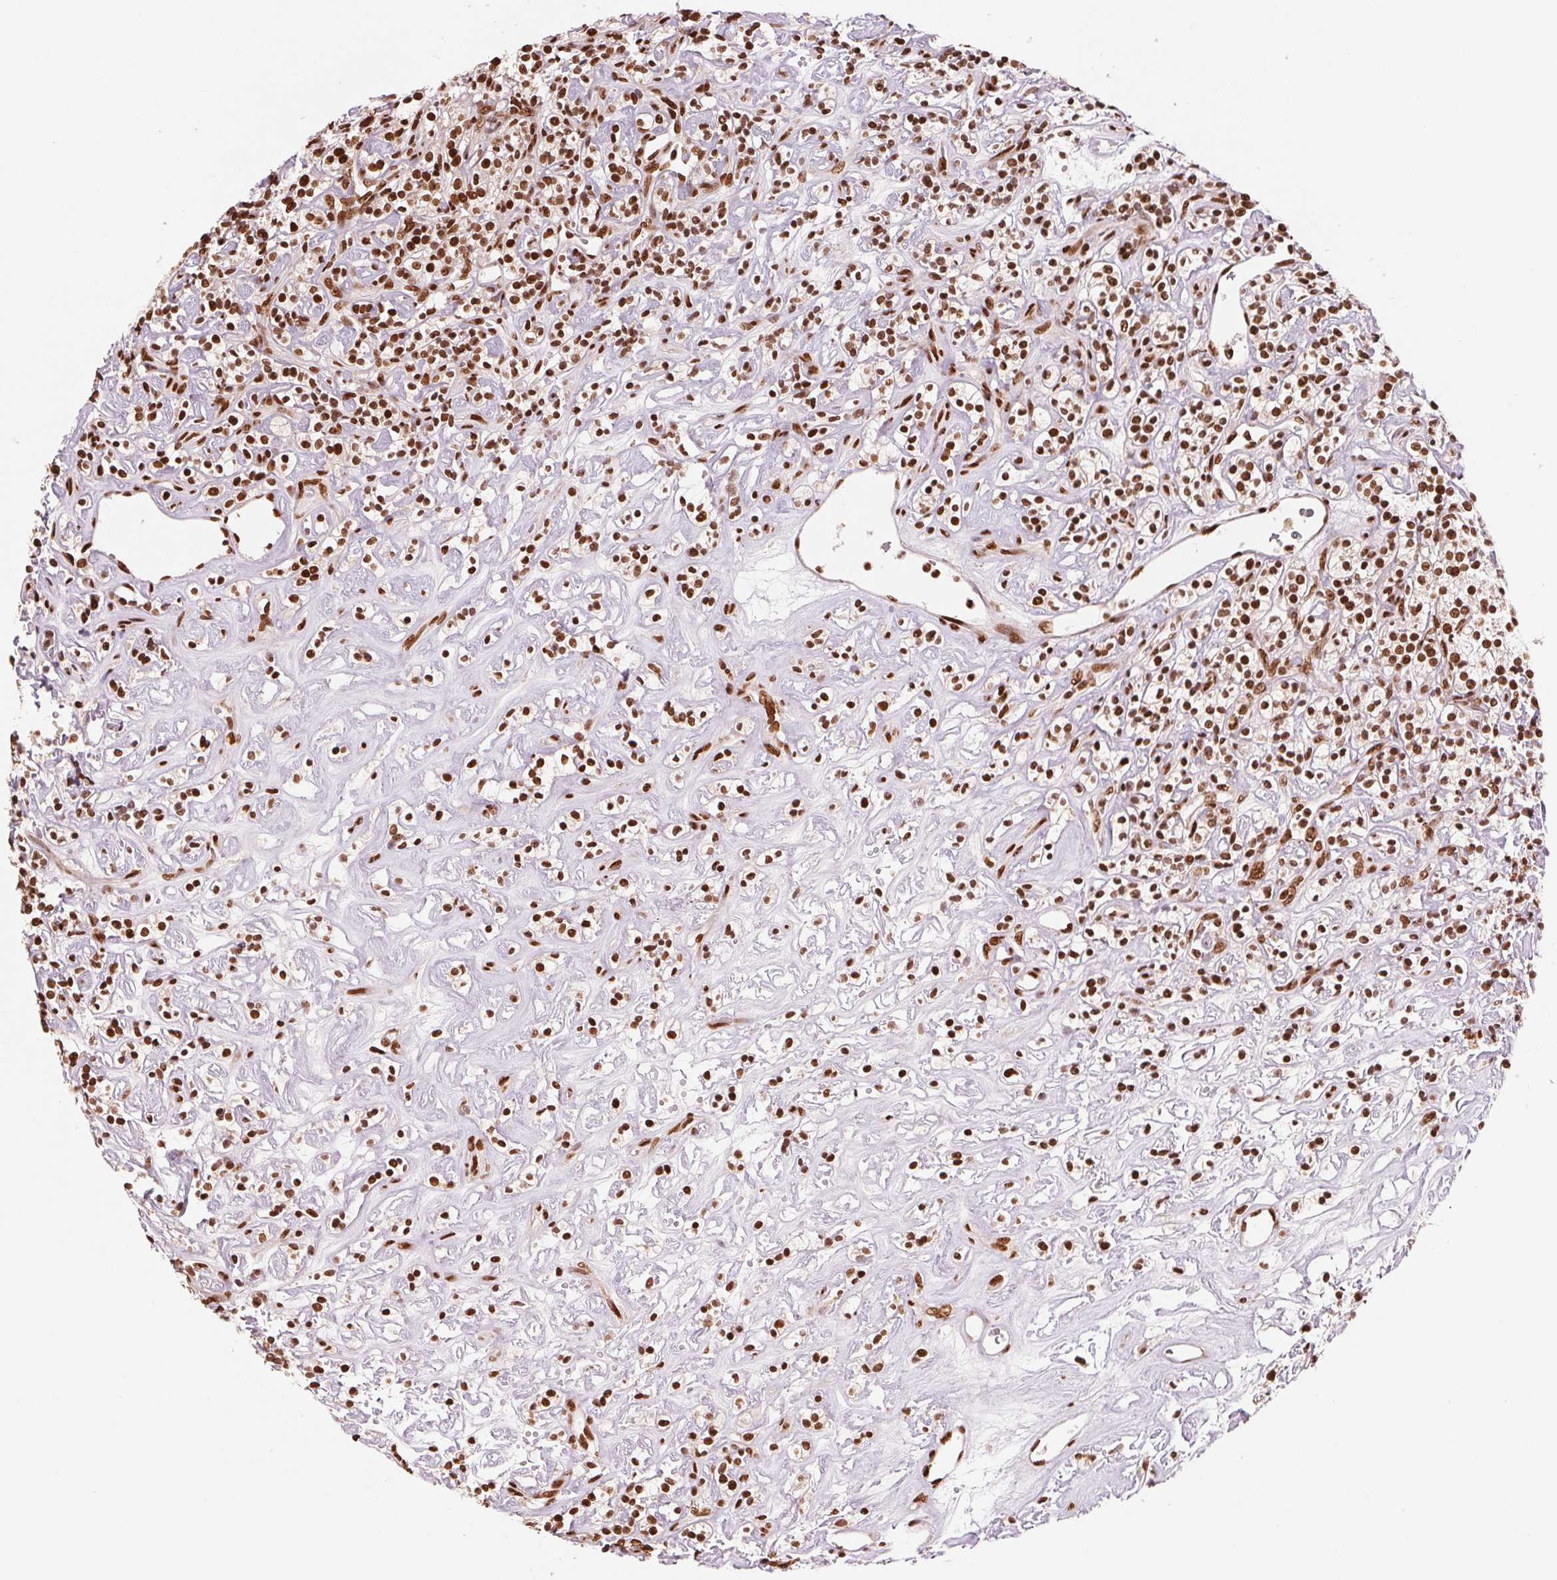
{"staining": {"intensity": "strong", "quantity": ">75%", "location": "nuclear"}, "tissue": "renal cancer", "cell_type": "Tumor cells", "image_type": "cancer", "snomed": [{"axis": "morphology", "description": "Adenocarcinoma, NOS"}, {"axis": "topography", "description": "Kidney"}], "caption": "An image of human renal cancer (adenocarcinoma) stained for a protein displays strong nuclear brown staining in tumor cells. The protein of interest is shown in brown color, while the nuclei are stained blue.", "gene": "TTLL9", "patient": {"sex": "male", "age": 77}}